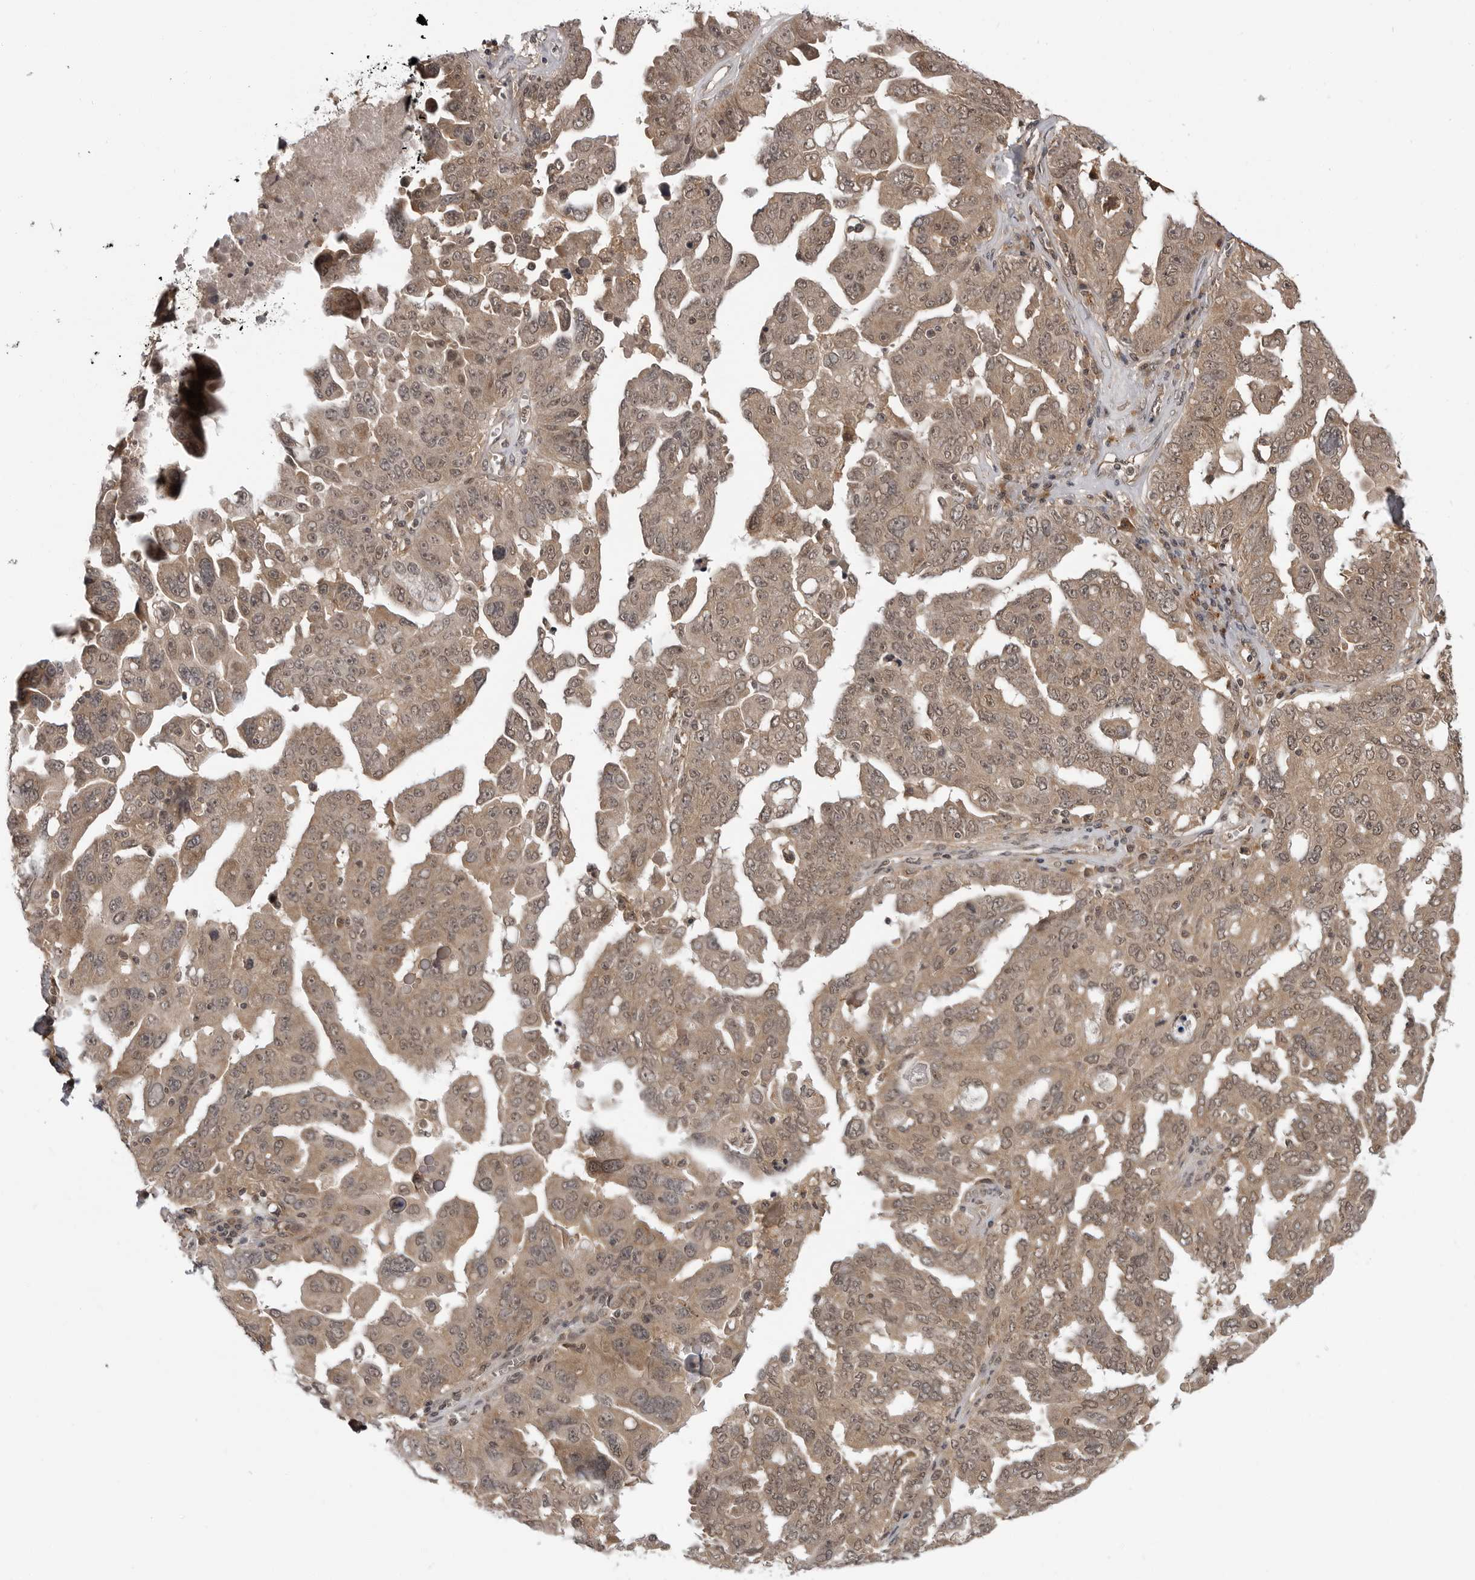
{"staining": {"intensity": "weak", "quantity": "25%-75%", "location": "cytoplasmic/membranous,nuclear"}, "tissue": "ovarian cancer", "cell_type": "Tumor cells", "image_type": "cancer", "snomed": [{"axis": "morphology", "description": "Carcinoma, endometroid"}, {"axis": "topography", "description": "Ovary"}], "caption": "High-power microscopy captured an immunohistochemistry micrograph of ovarian cancer, revealing weak cytoplasmic/membranous and nuclear expression in about 25%-75% of tumor cells.", "gene": "IL24", "patient": {"sex": "female", "age": 62}}